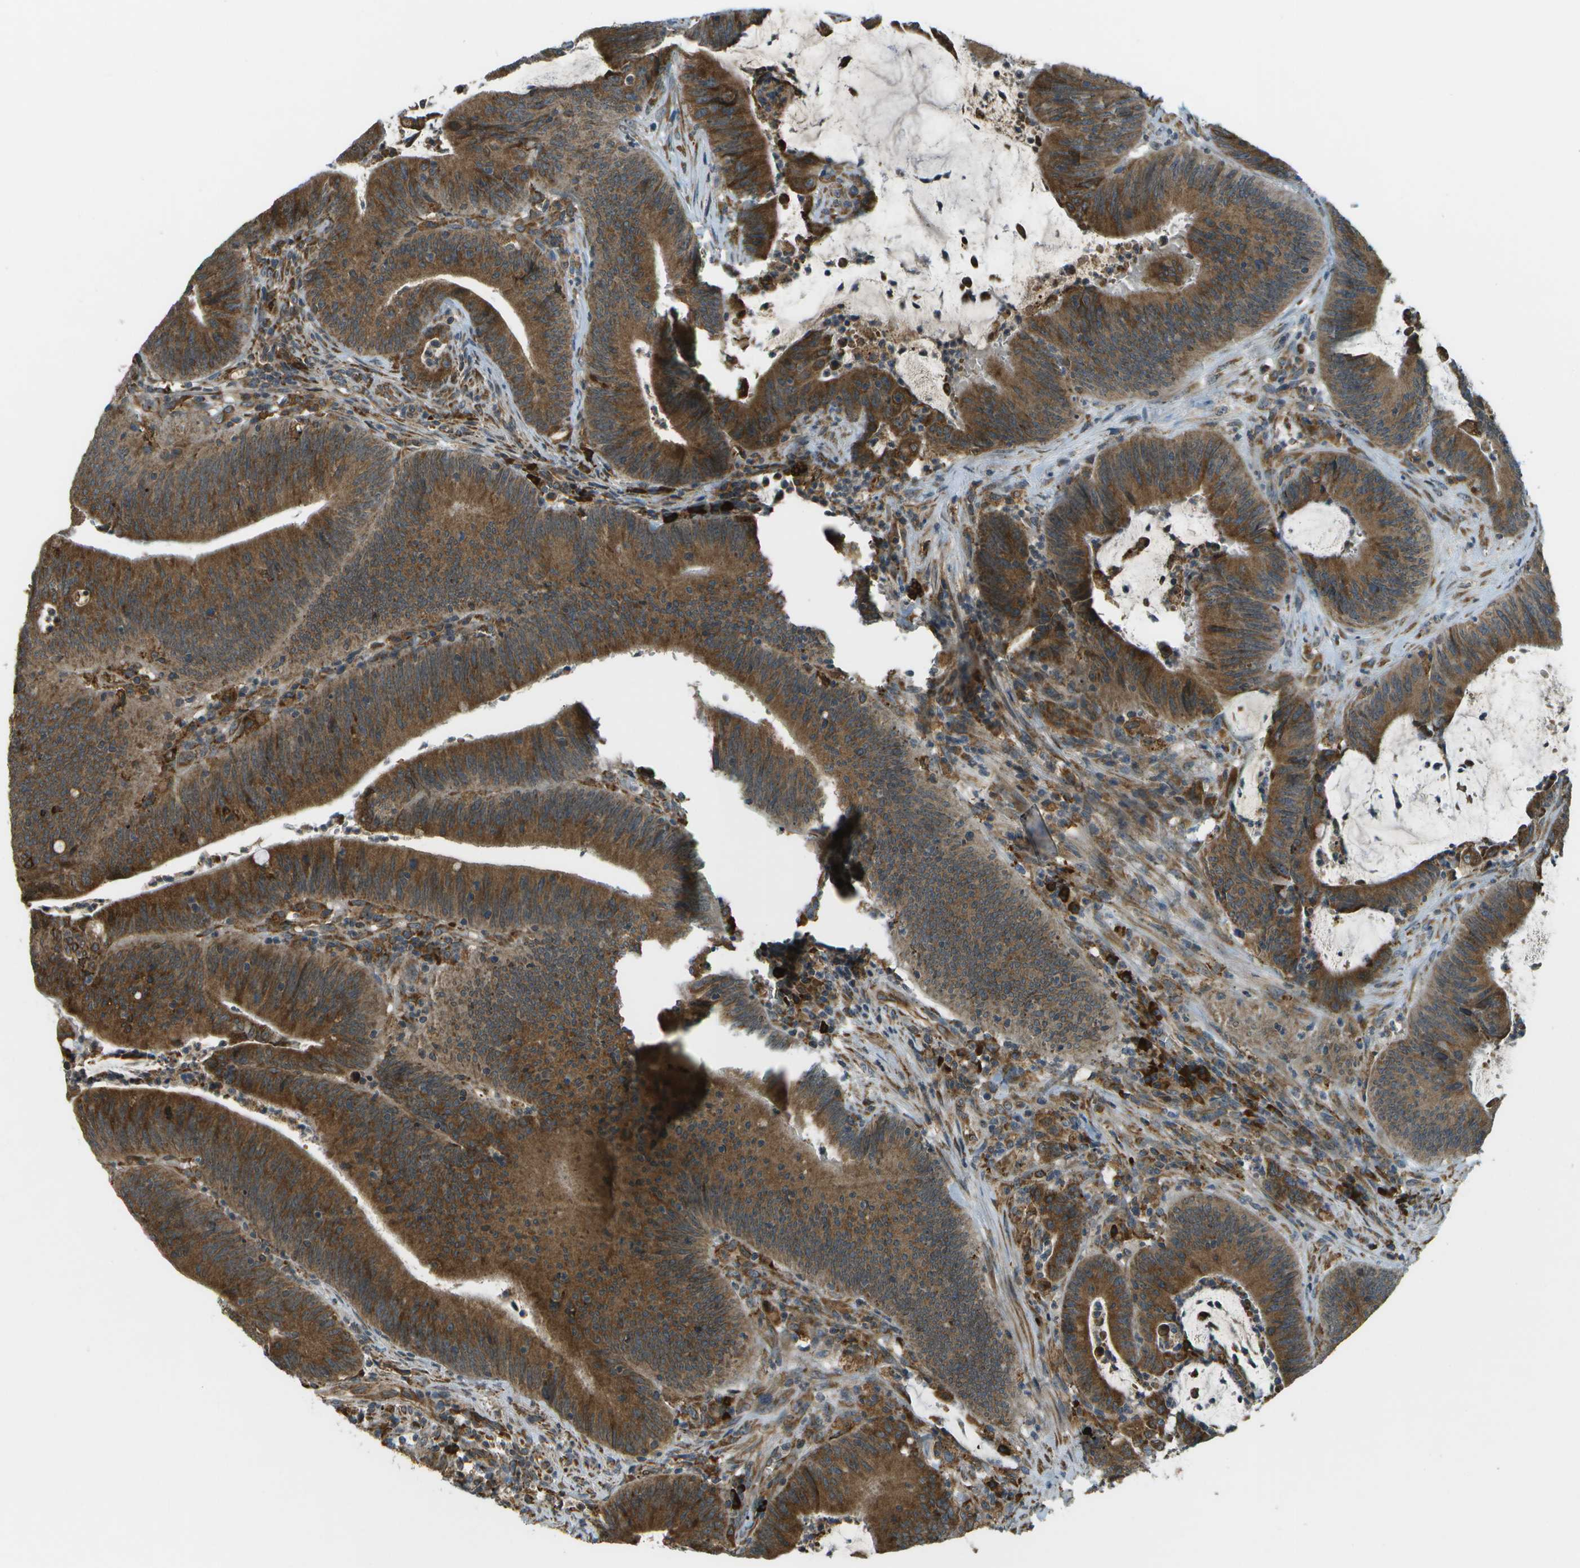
{"staining": {"intensity": "strong", "quantity": ">75%", "location": "cytoplasmic/membranous"}, "tissue": "colorectal cancer", "cell_type": "Tumor cells", "image_type": "cancer", "snomed": [{"axis": "morphology", "description": "Normal tissue, NOS"}, {"axis": "morphology", "description": "Adenocarcinoma, NOS"}, {"axis": "topography", "description": "Rectum"}], "caption": "Strong cytoplasmic/membranous expression is present in approximately >75% of tumor cells in colorectal adenocarcinoma.", "gene": "USP30", "patient": {"sex": "female", "age": 66}}